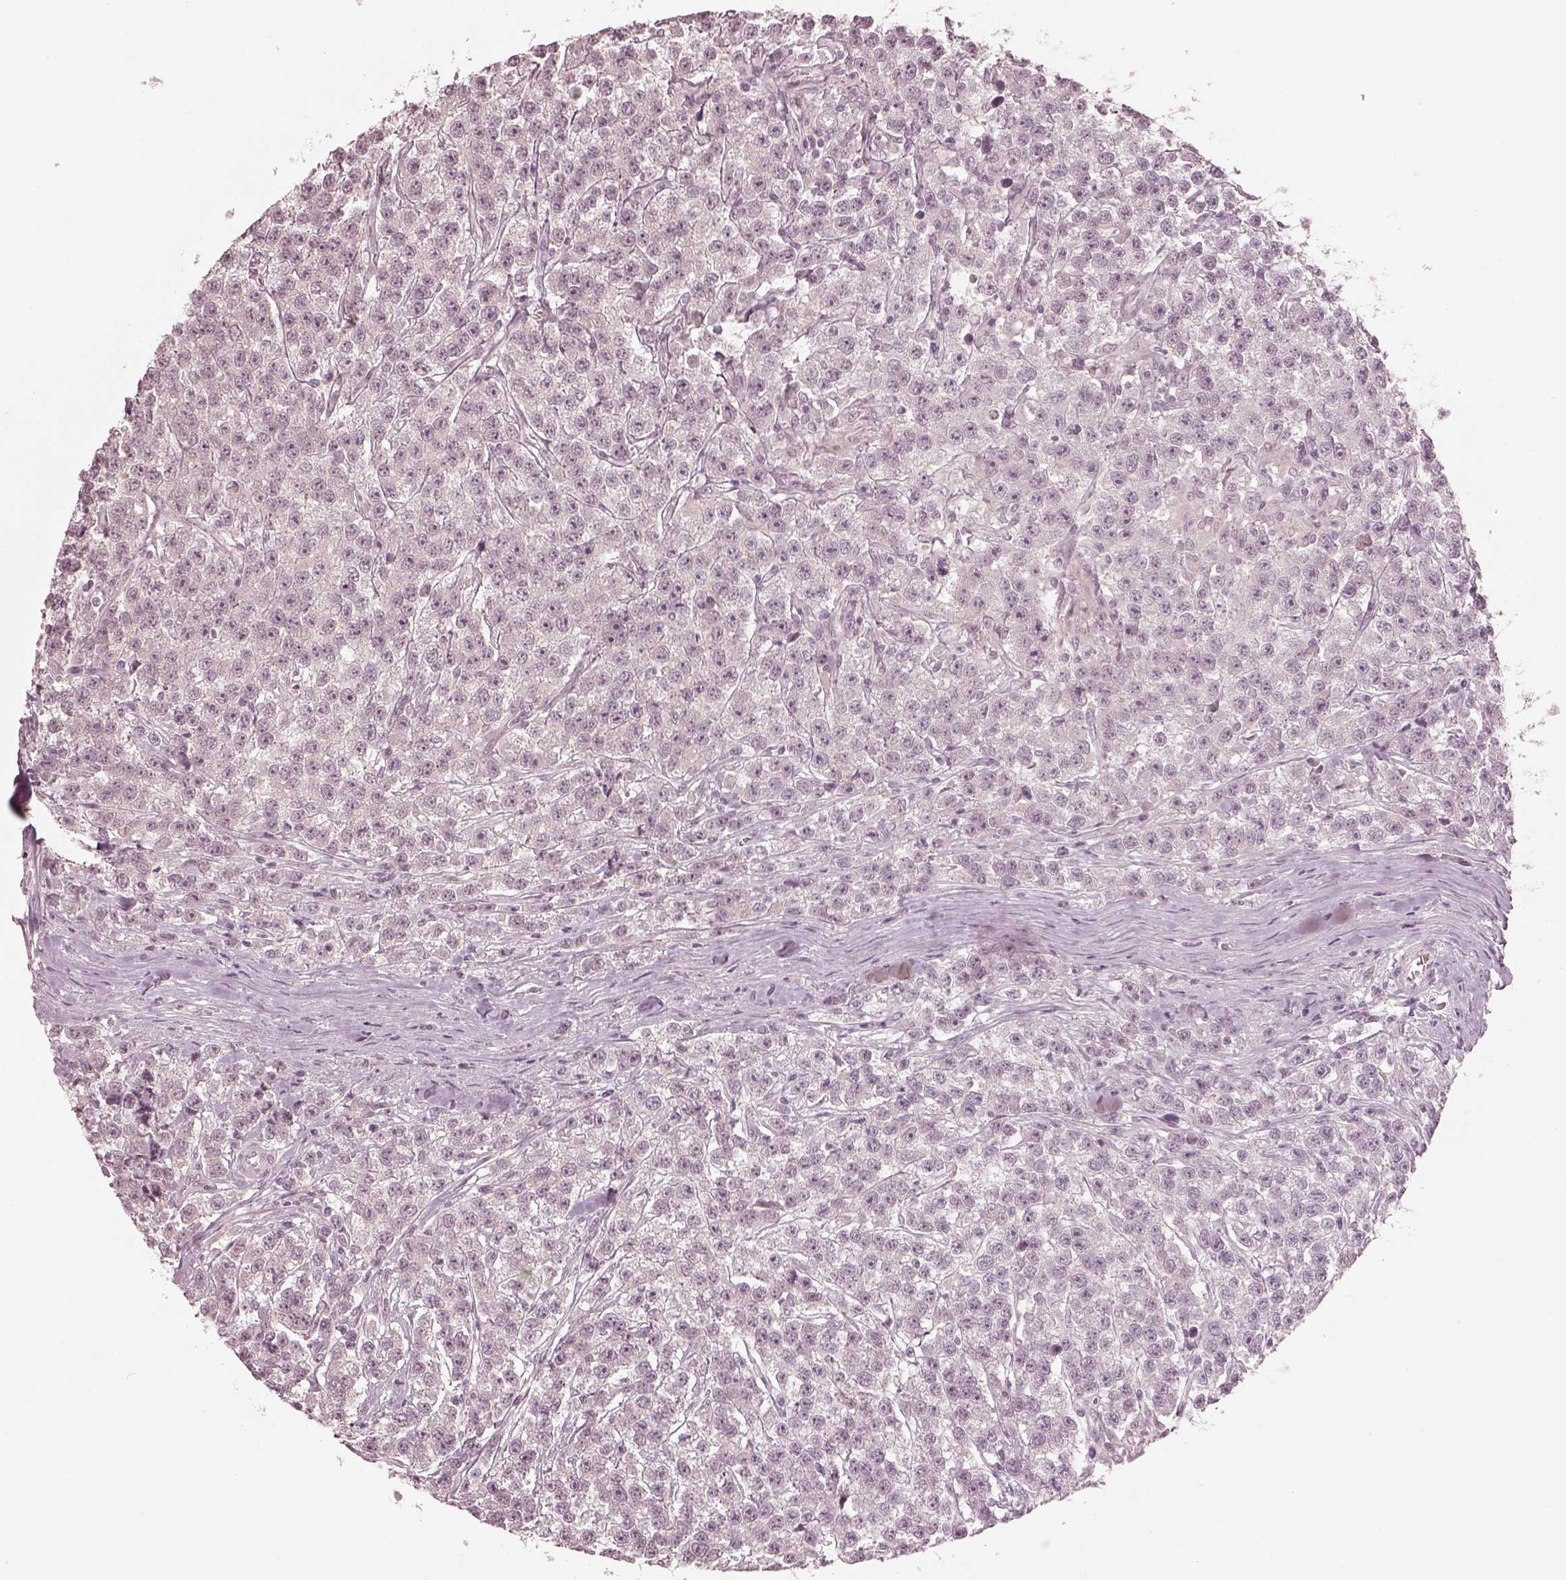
{"staining": {"intensity": "negative", "quantity": "none", "location": "none"}, "tissue": "testis cancer", "cell_type": "Tumor cells", "image_type": "cancer", "snomed": [{"axis": "morphology", "description": "Seminoma, NOS"}, {"axis": "topography", "description": "Testis"}], "caption": "Immunohistochemistry (IHC) histopathology image of testis cancer stained for a protein (brown), which shows no positivity in tumor cells. (Brightfield microscopy of DAB immunohistochemistry (IHC) at high magnification).", "gene": "IQCB1", "patient": {"sex": "male", "age": 59}}